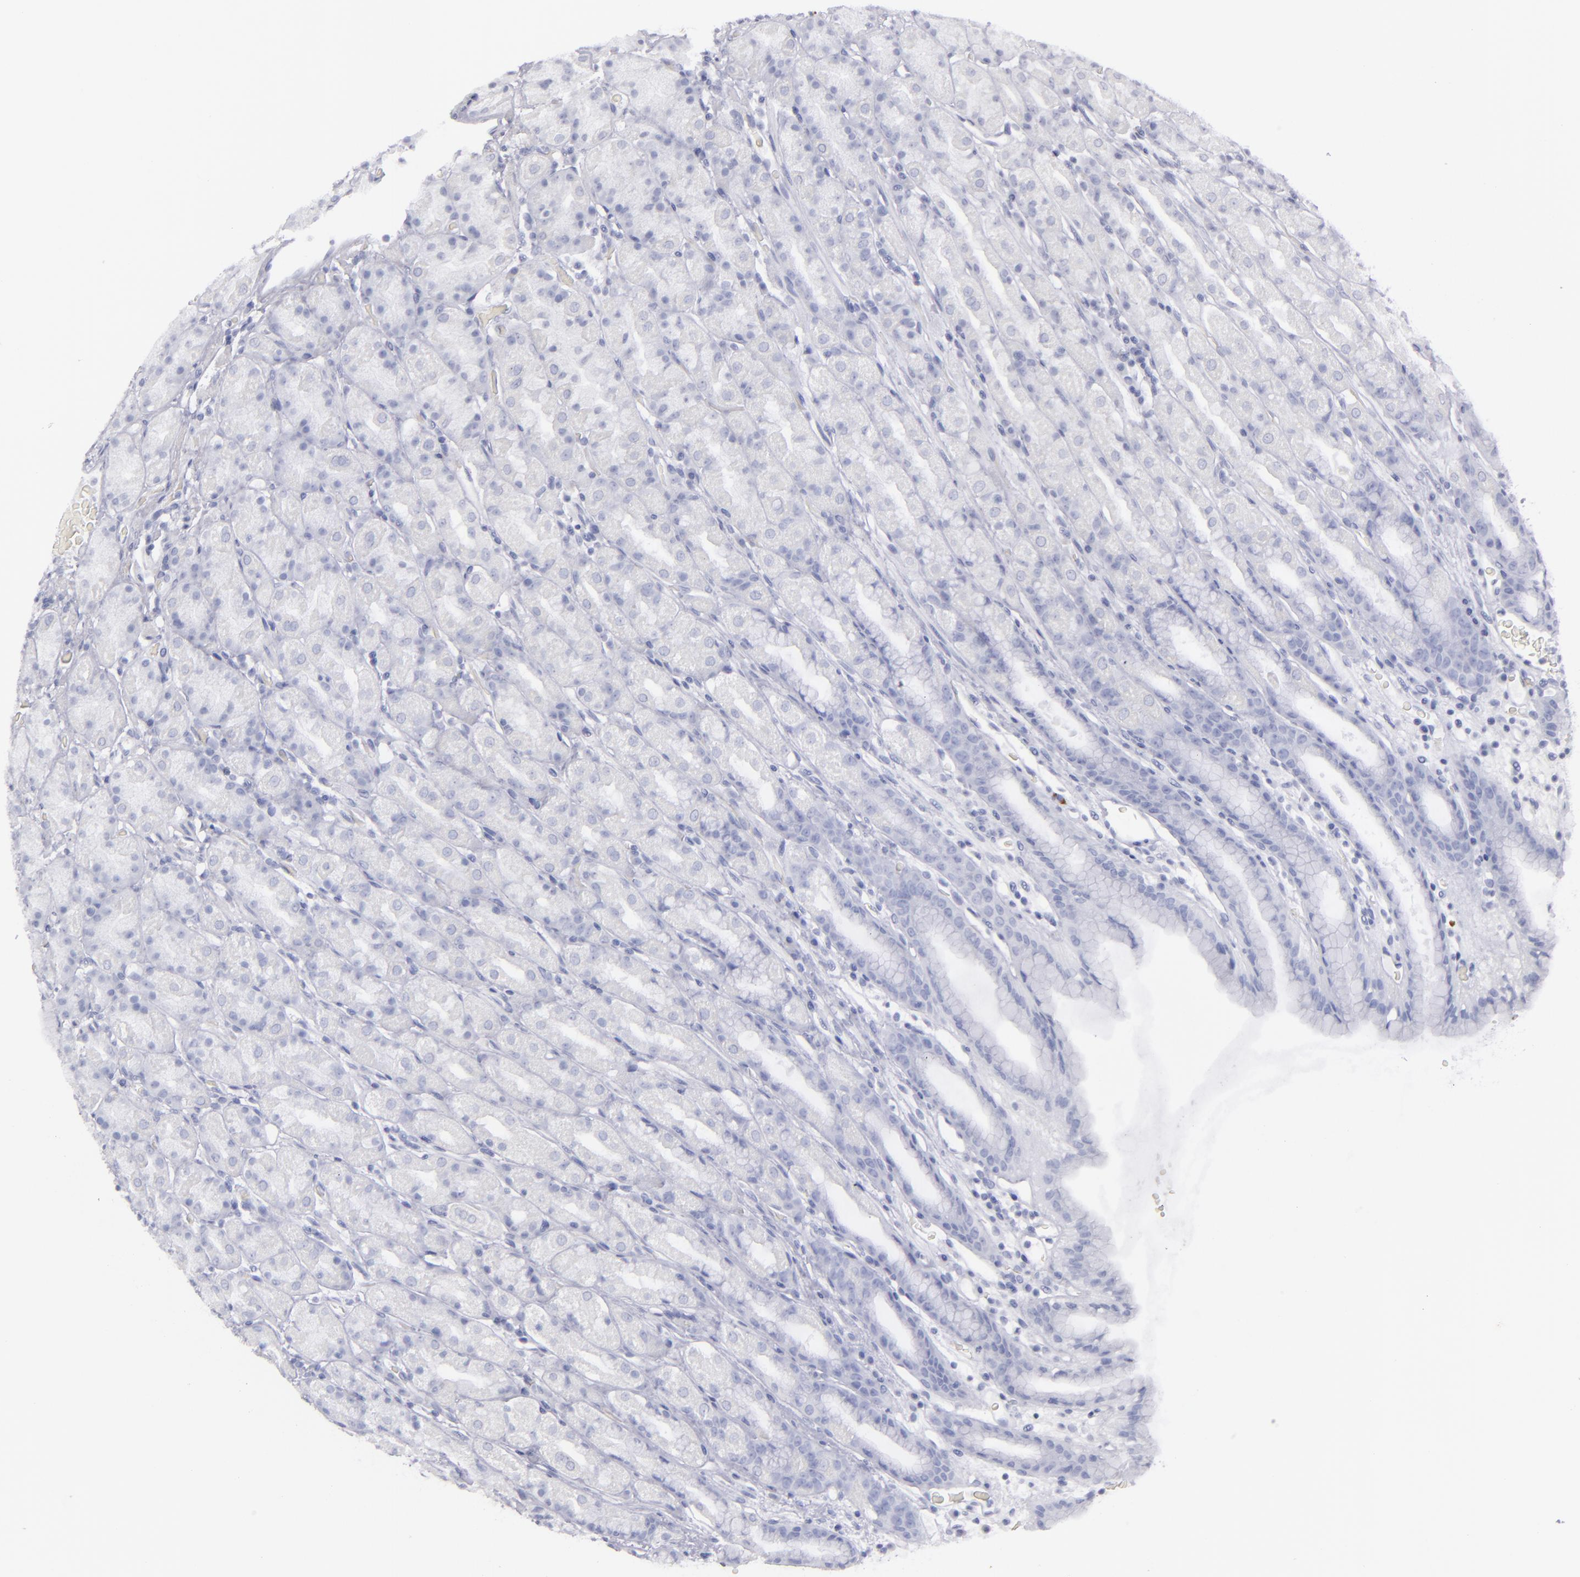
{"staining": {"intensity": "negative", "quantity": "none", "location": "none"}, "tissue": "stomach", "cell_type": "Glandular cells", "image_type": "normal", "snomed": [{"axis": "morphology", "description": "Normal tissue, NOS"}, {"axis": "topography", "description": "Stomach, upper"}], "caption": "IHC micrograph of unremarkable stomach: stomach stained with DAB demonstrates no significant protein staining in glandular cells.", "gene": "FLG", "patient": {"sex": "male", "age": 68}}